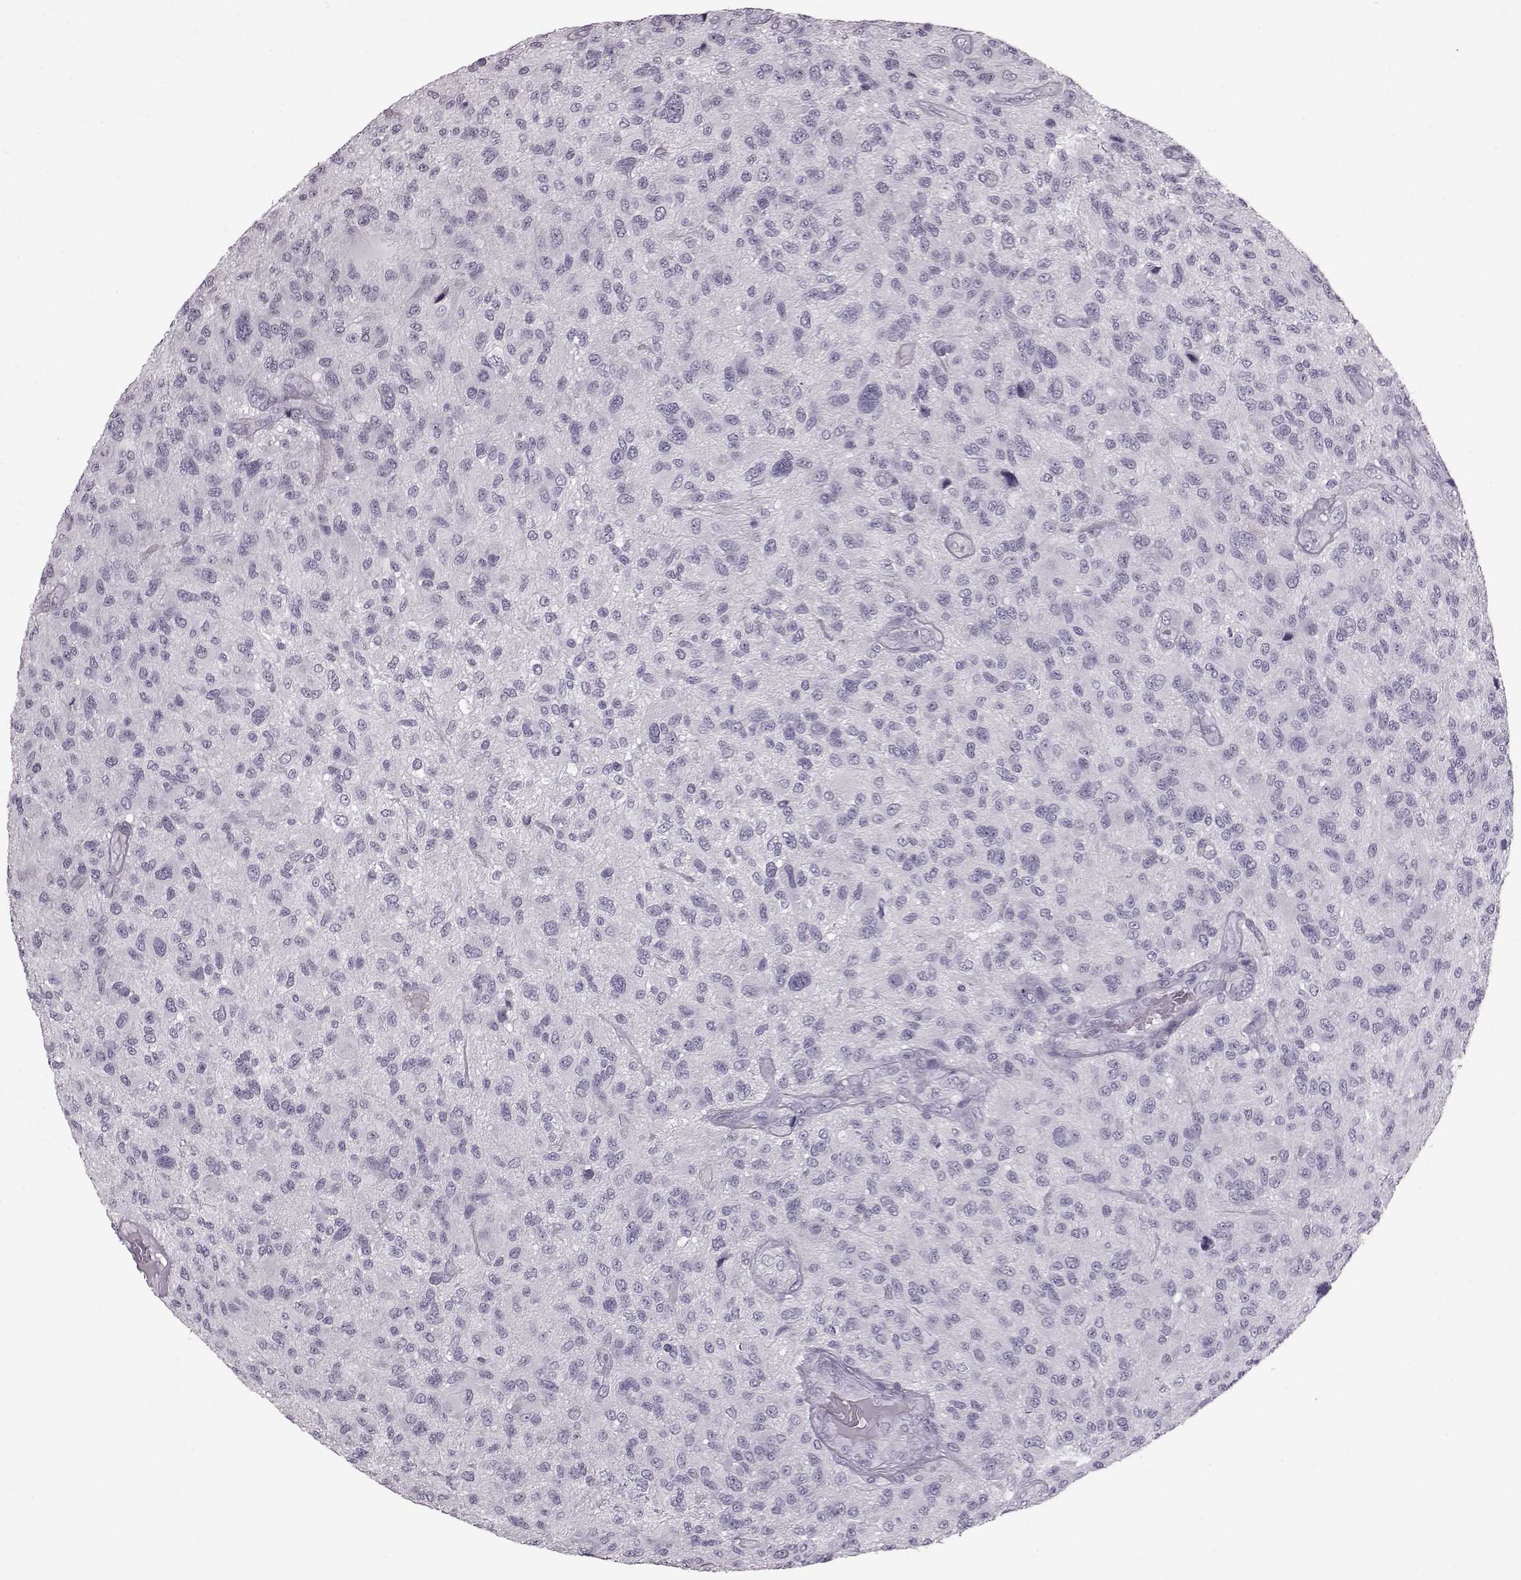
{"staining": {"intensity": "negative", "quantity": "none", "location": "none"}, "tissue": "glioma", "cell_type": "Tumor cells", "image_type": "cancer", "snomed": [{"axis": "morphology", "description": "Glioma, malignant, High grade"}, {"axis": "topography", "description": "Brain"}], "caption": "Immunohistochemistry (IHC) photomicrograph of glioma stained for a protein (brown), which shows no expression in tumor cells. (DAB (3,3'-diaminobenzidine) immunohistochemistry (IHC) visualized using brightfield microscopy, high magnification).", "gene": "JSRP1", "patient": {"sex": "male", "age": 47}}